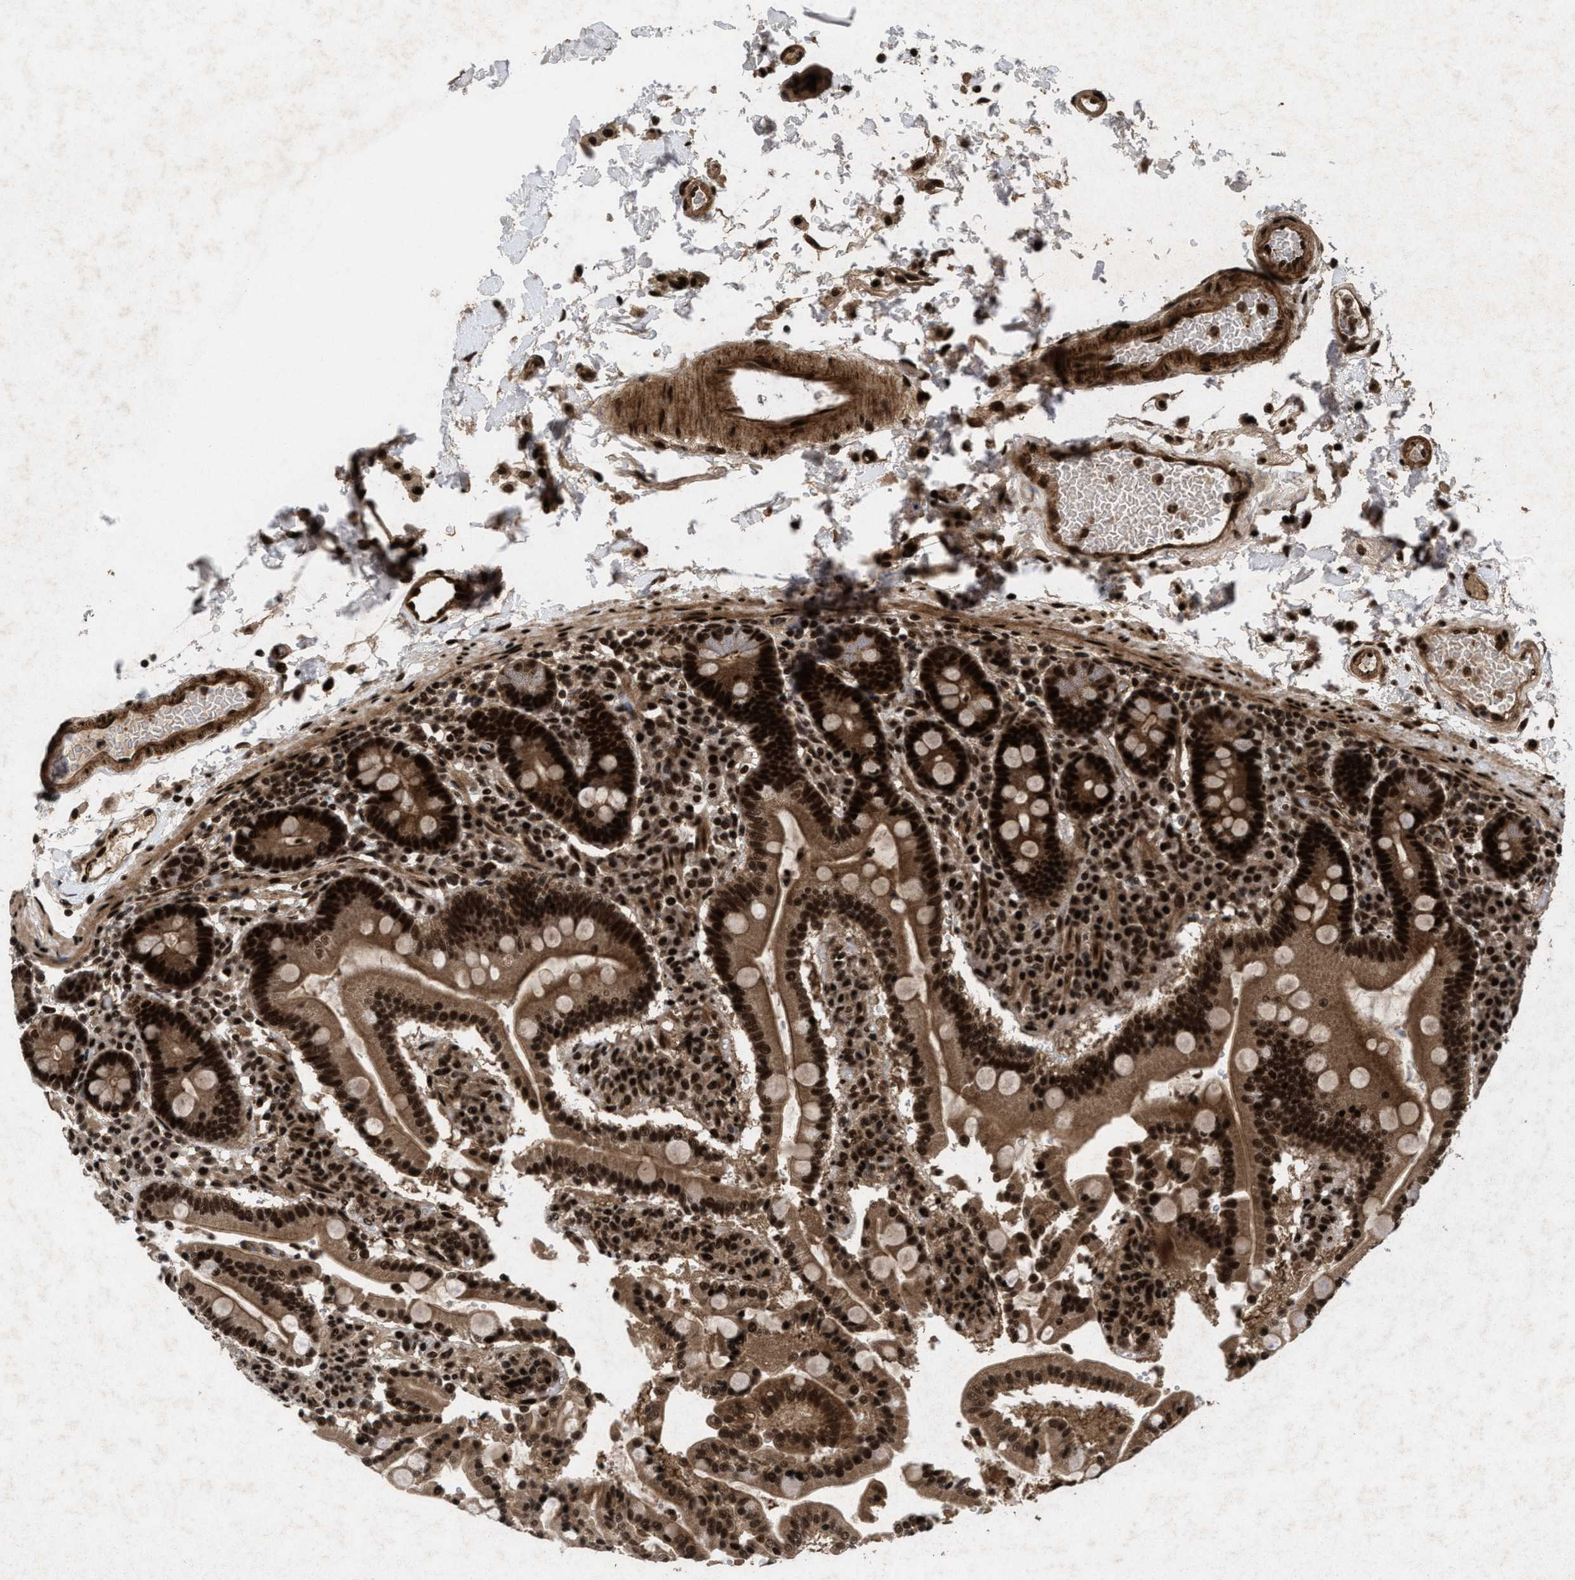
{"staining": {"intensity": "strong", "quantity": ">75%", "location": "cytoplasmic/membranous,nuclear"}, "tissue": "duodenum", "cell_type": "Glandular cells", "image_type": "normal", "snomed": [{"axis": "morphology", "description": "Normal tissue, NOS"}, {"axis": "topography", "description": "Small intestine, NOS"}], "caption": "Strong cytoplasmic/membranous,nuclear protein staining is appreciated in approximately >75% of glandular cells in duodenum.", "gene": "WIZ", "patient": {"sex": "female", "age": 71}}